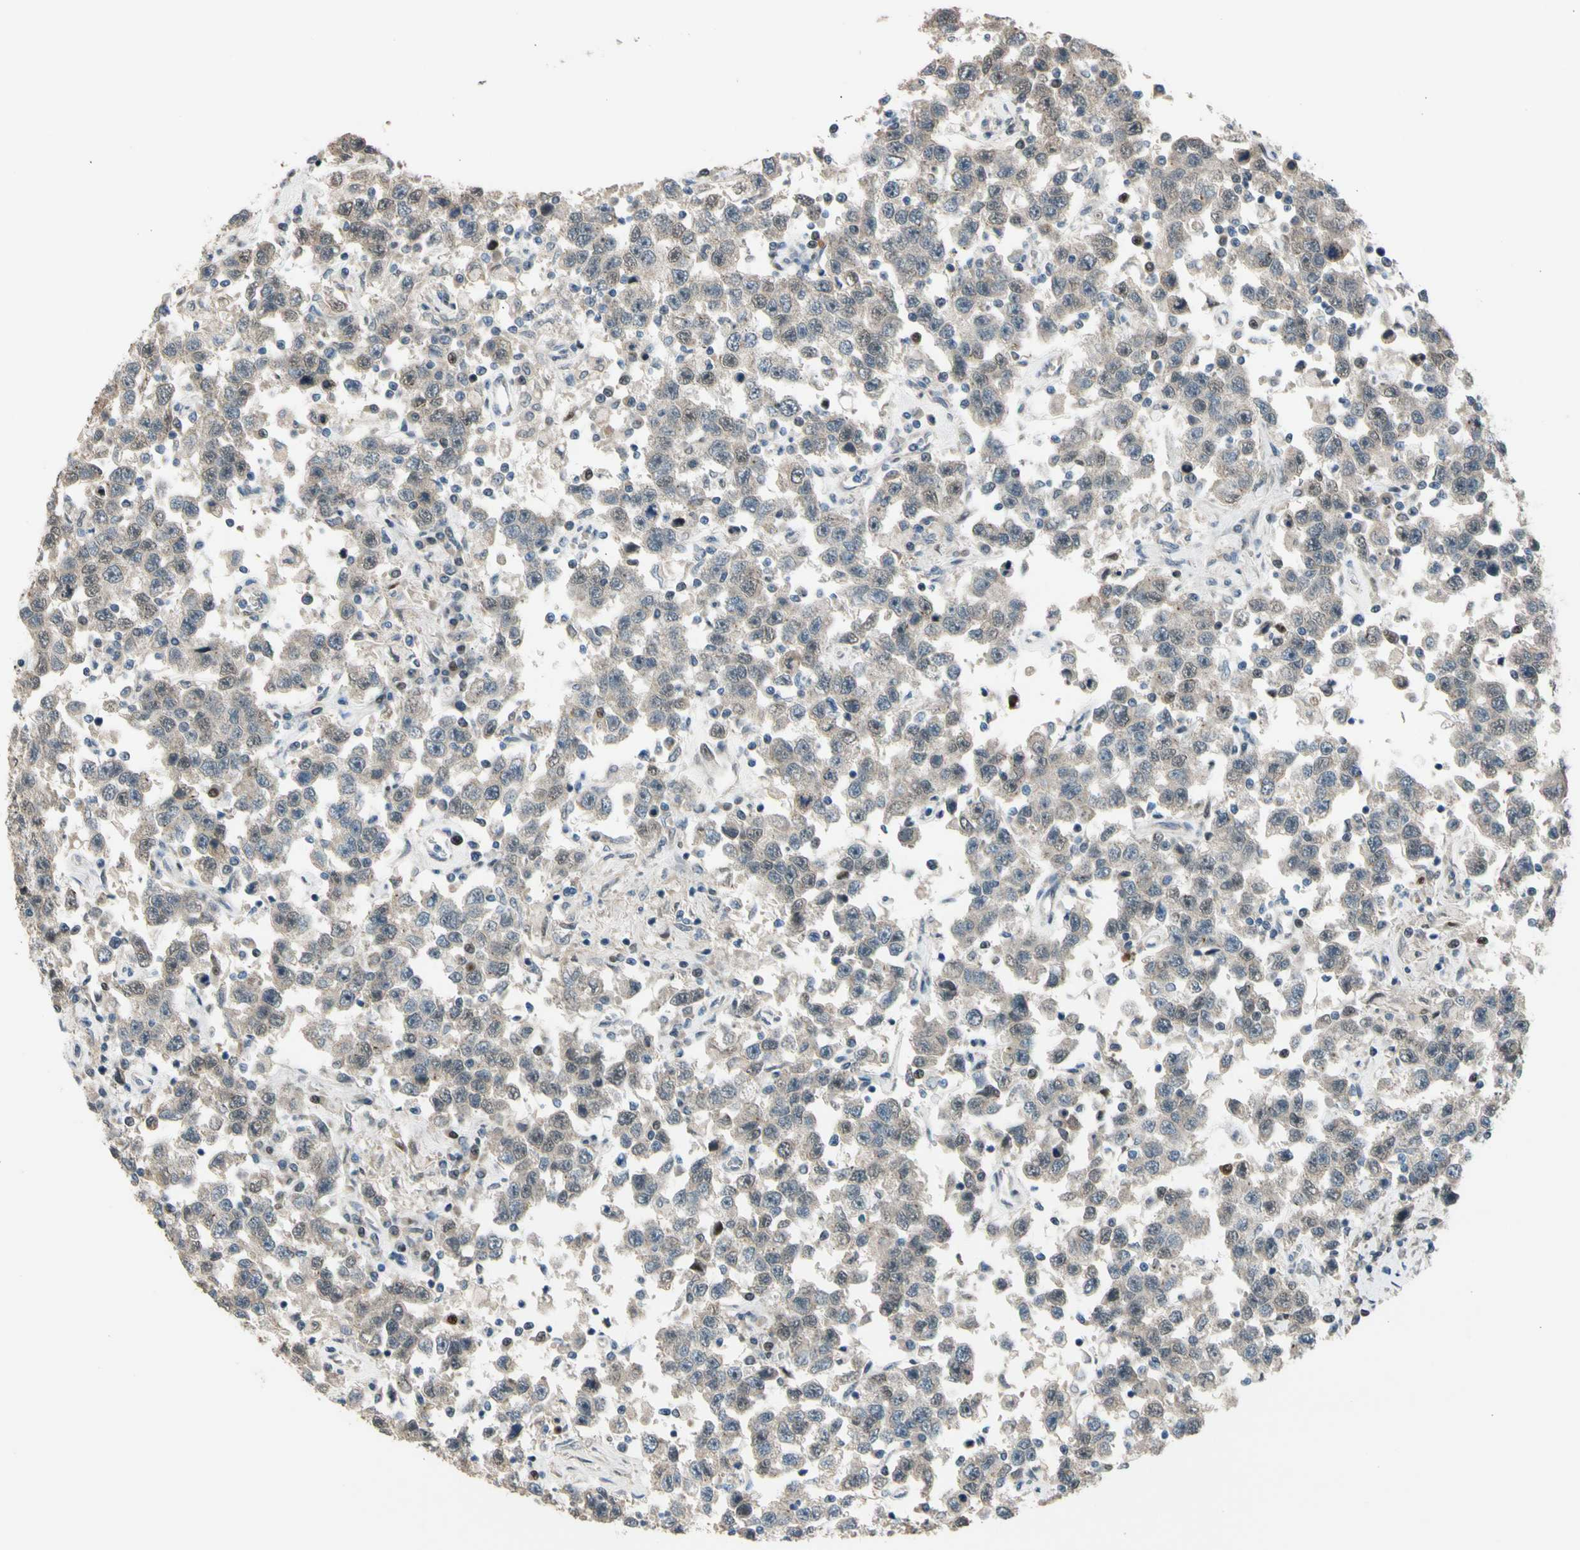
{"staining": {"intensity": "negative", "quantity": "none", "location": "none"}, "tissue": "testis cancer", "cell_type": "Tumor cells", "image_type": "cancer", "snomed": [{"axis": "morphology", "description": "Seminoma, NOS"}, {"axis": "topography", "description": "Testis"}], "caption": "This is an immunohistochemistry (IHC) histopathology image of human seminoma (testis). There is no positivity in tumor cells.", "gene": "ZNF184", "patient": {"sex": "male", "age": 41}}